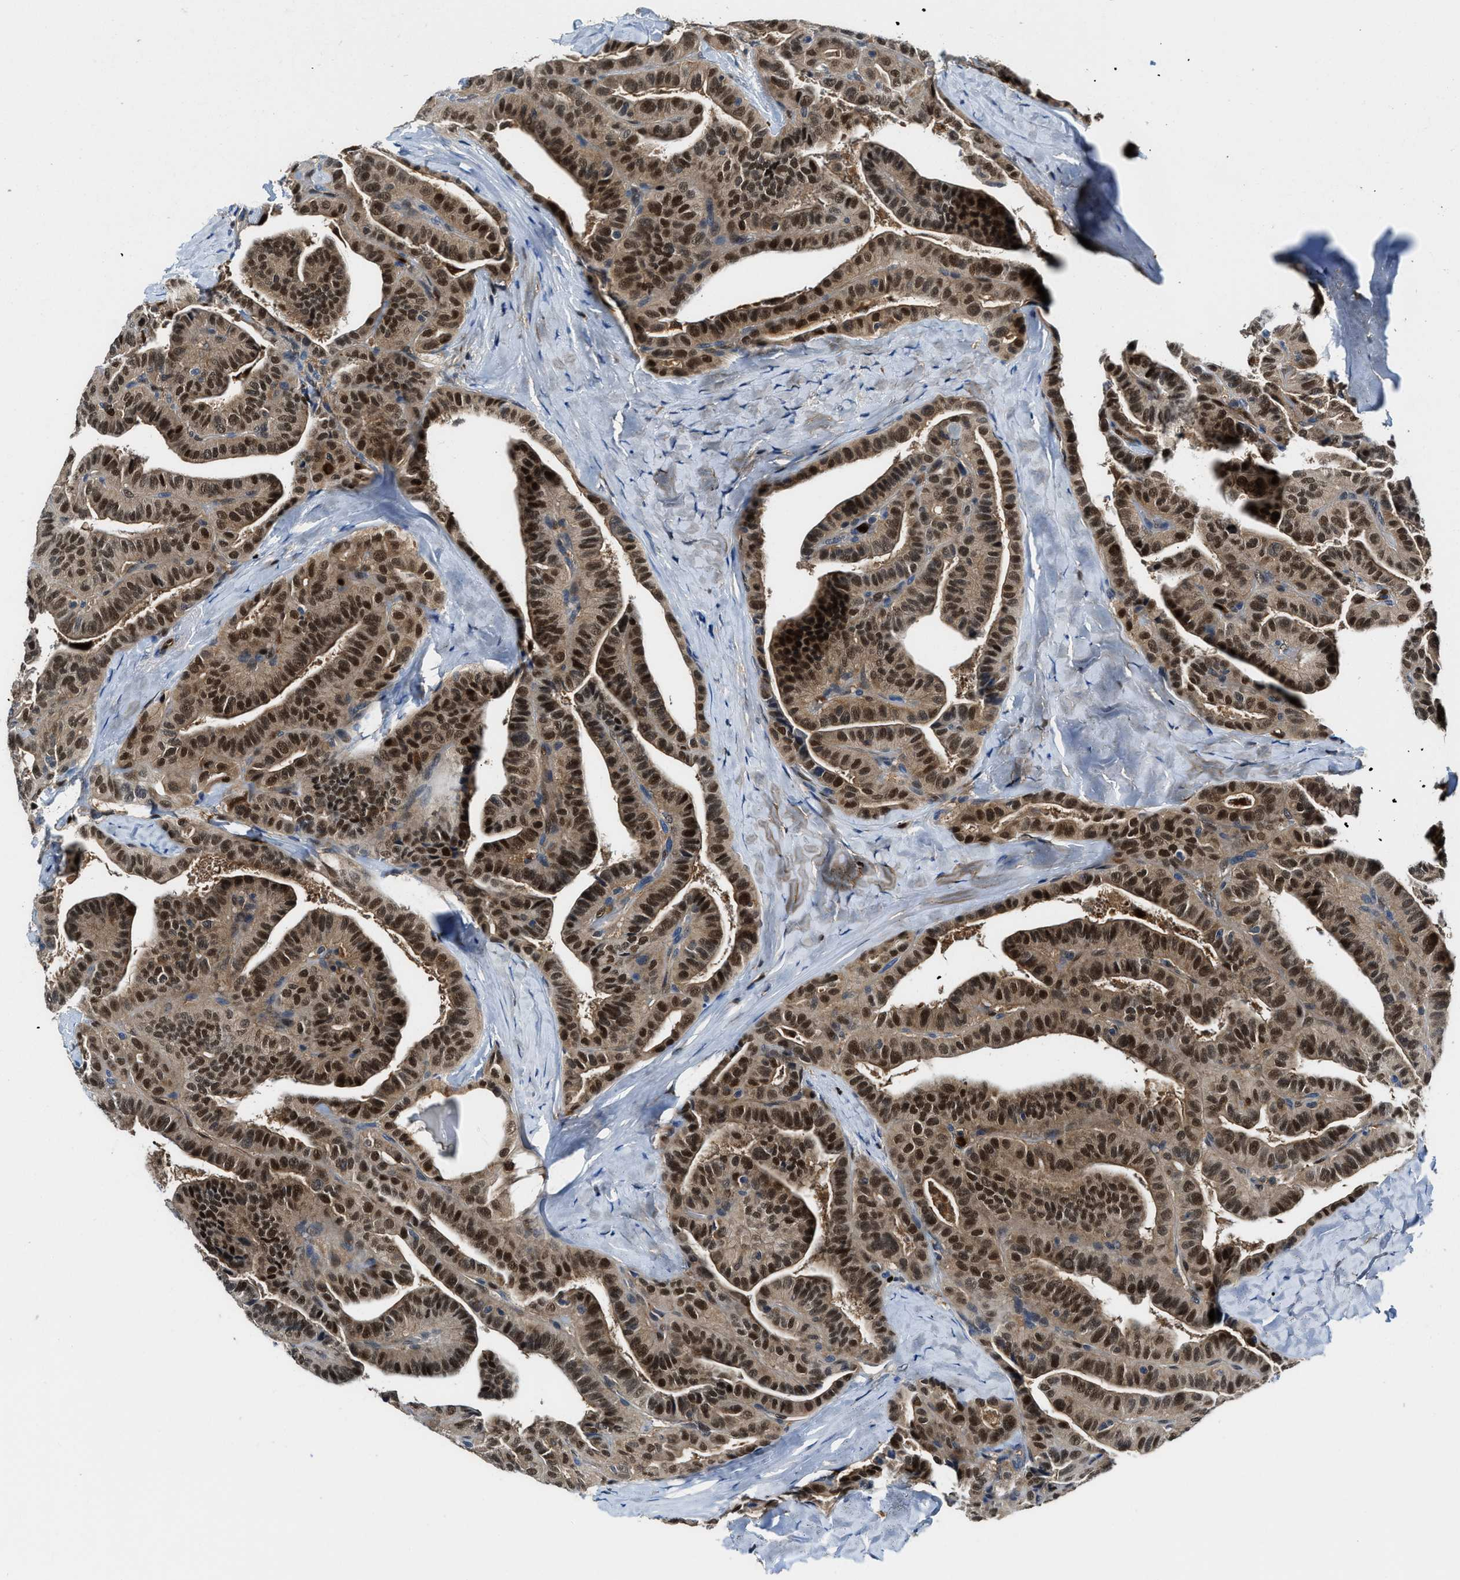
{"staining": {"intensity": "strong", "quantity": ">75%", "location": "cytoplasmic/membranous,nuclear"}, "tissue": "thyroid cancer", "cell_type": "Tumor cells", "image_type": "cancer", "snomed": [{"axis": "morphology", "description": "Papillary adenocarcinoma, NOS"}, {"axis": "topography", "description": "Thyroid gland"}], "caption": "Thyroid papillary adenocarcinoma stained with IHC exhibits strong cytoplasmic/membranous and nuclear staining in about >75% of tumor cells. (DAB (3,3'-diaminobenzidine) IHC, brown staining for protein, blue staining for nuclei).", "gene": "LTA4H", "patient": {"sex": "male", "age": 77}}